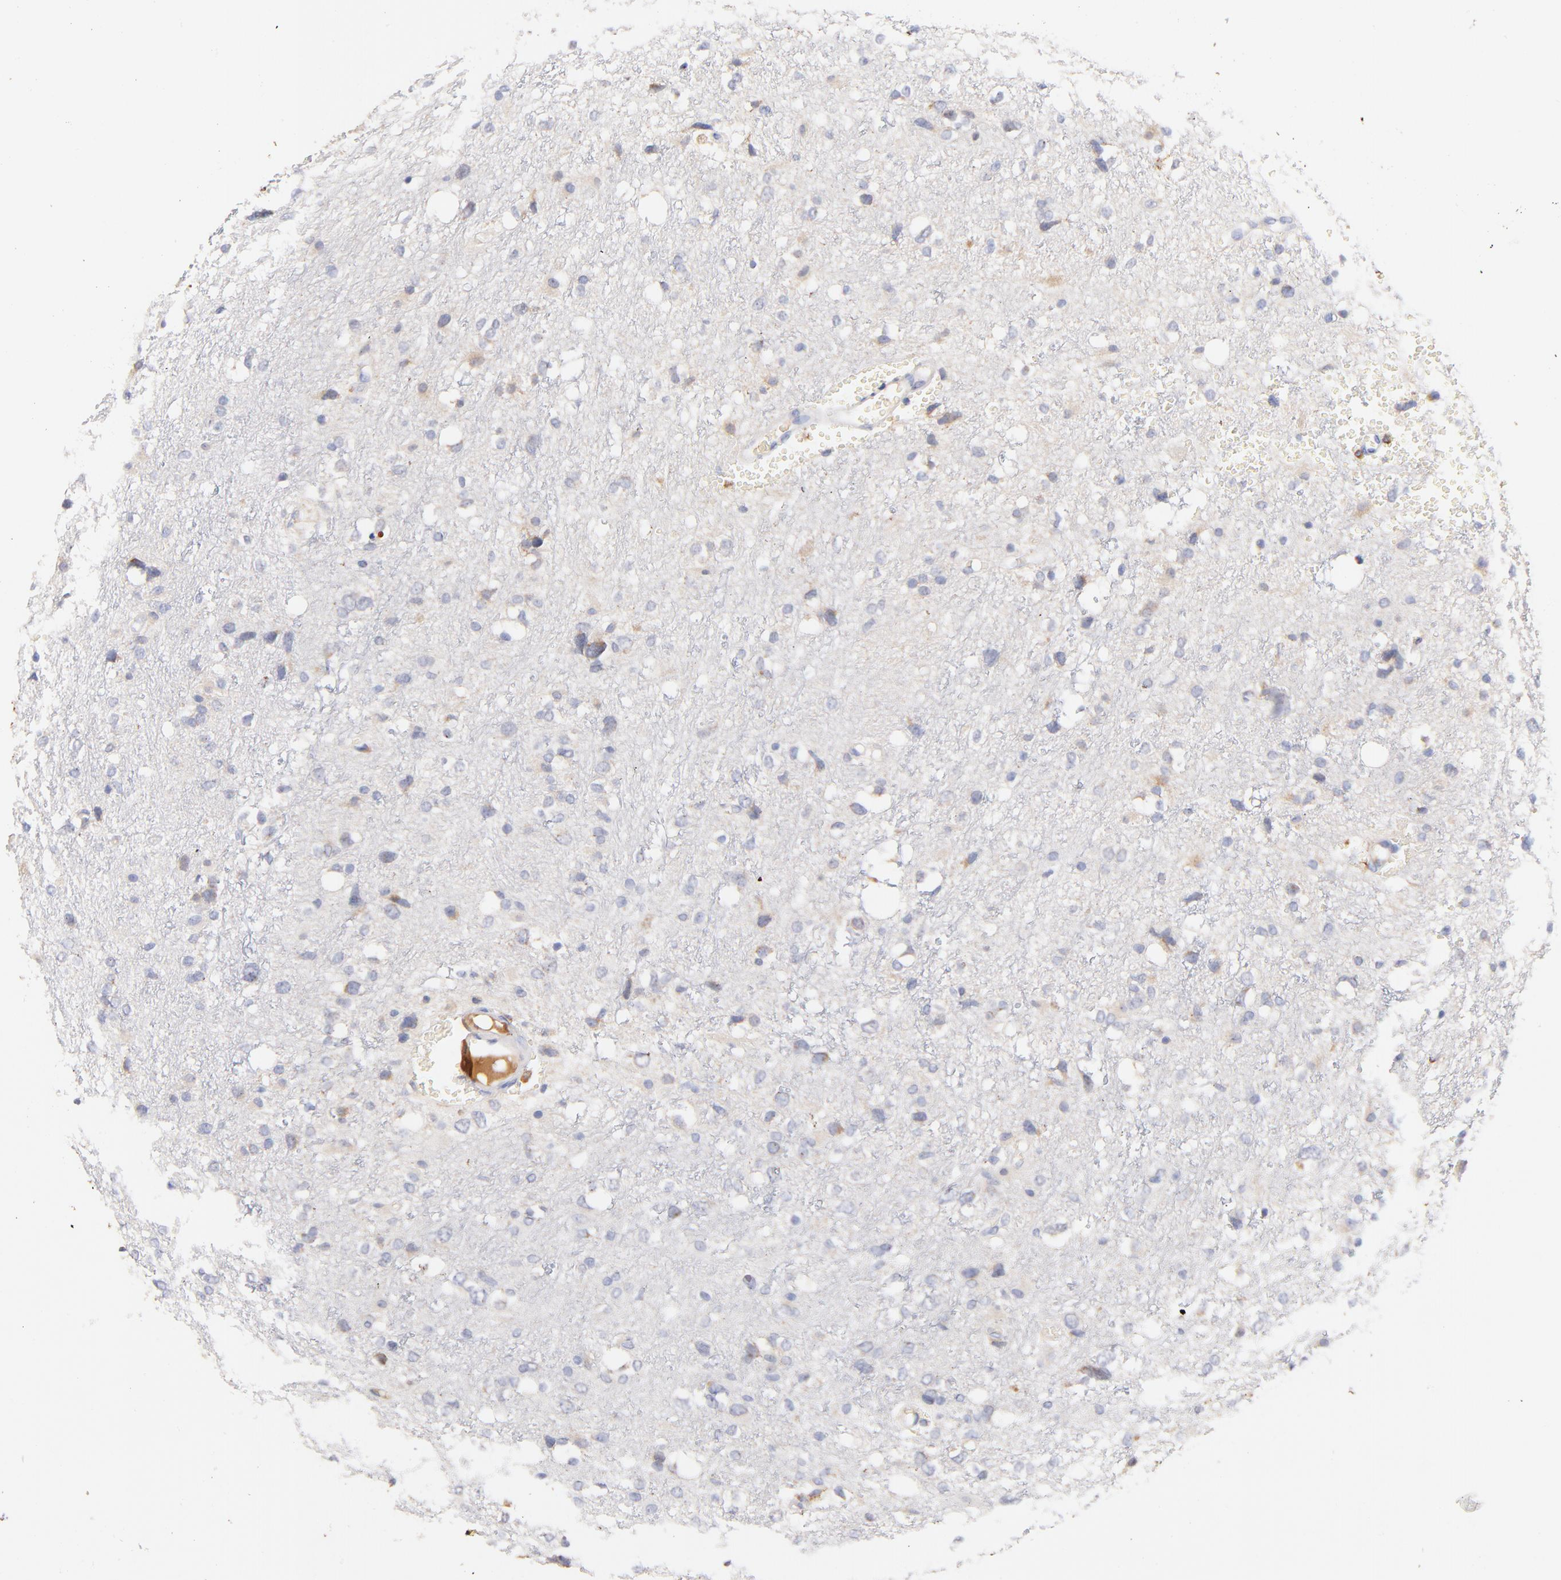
{"staining": {"intensity": "weak", "quantity": "<25%", "location": "cytoplasmic/membranous"}, "tissue": "glioma", "cell_type": "Tumor cells", "image_type": "cancer", "snomed": [{"axis": "morphology", "description": "Glioma, malignant, High grade"}, {"axis": "topography", "description": "Brain"}], "caption": "The IHC photomicrograph has no significant staining in tumor cells of malignant glioma (high-grade) tissue. (Immunohistochemistry, brightfield microscopy, high magnification).", "gene": "IGLV7-43", "patient": {"sex": "female", "age": 59}}